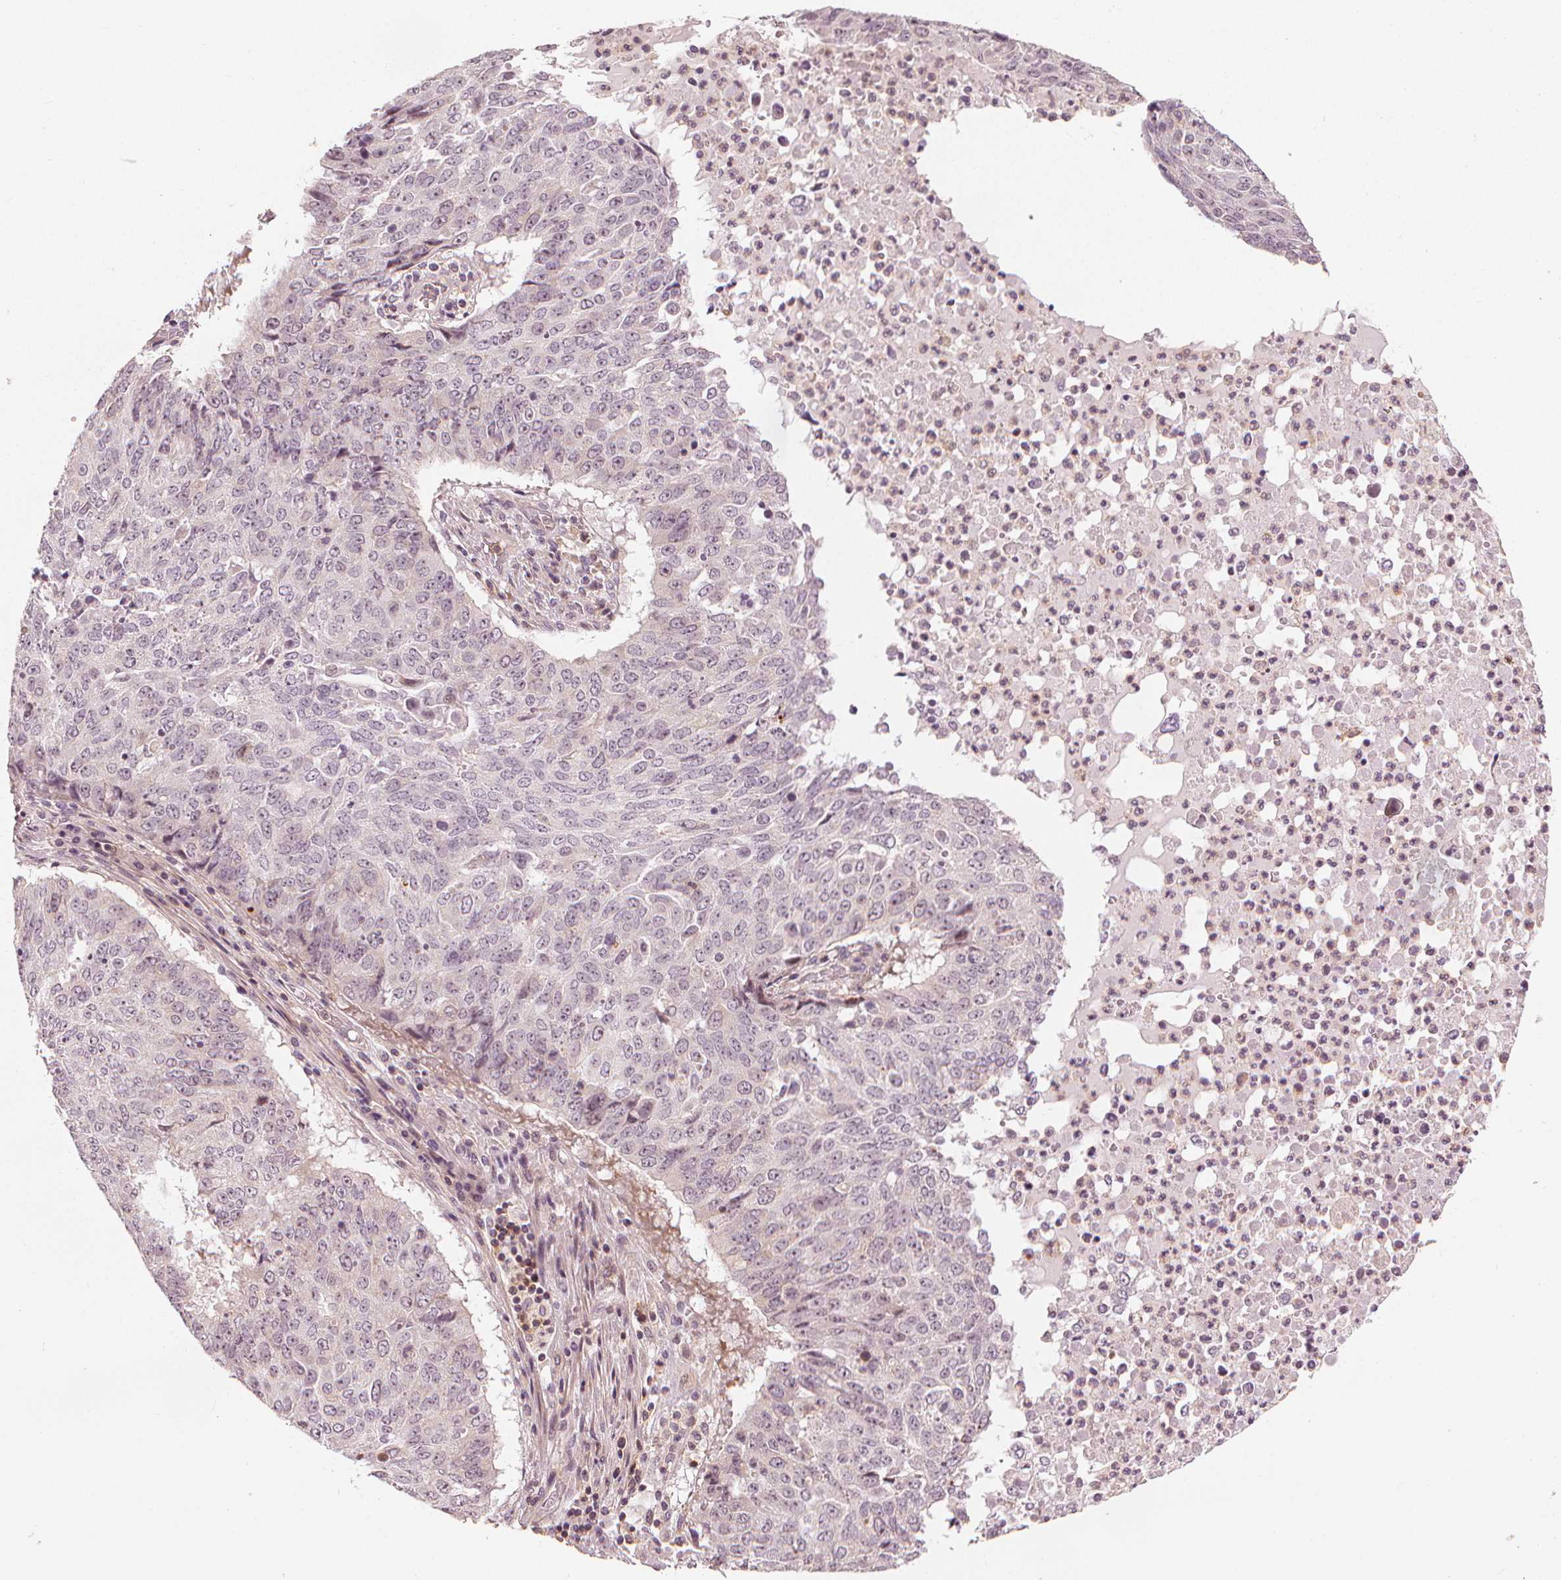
{"staining": {"intensity": "negative", "quantity": "none", "location": "none"}, "tissue": "lung cancer", "cell_type": "Tumor cells", "image_type": "cancer", "snomed": [{"axis": "morphology", "description": "Normal tissue, NOS"}, {"axis": "morphology", "description": "Squamous cell carcinoma, NOS"}, {"axis": "topography", "description": "Bronchus"}, {"axis": "topography", "description": "Lung"}], "caption": "Tumor cells show no significant protein positivity in lung squamous cell carcinoma.", "gene": "SLC34A1", "patient": {"sex": "male", "age": 64}}